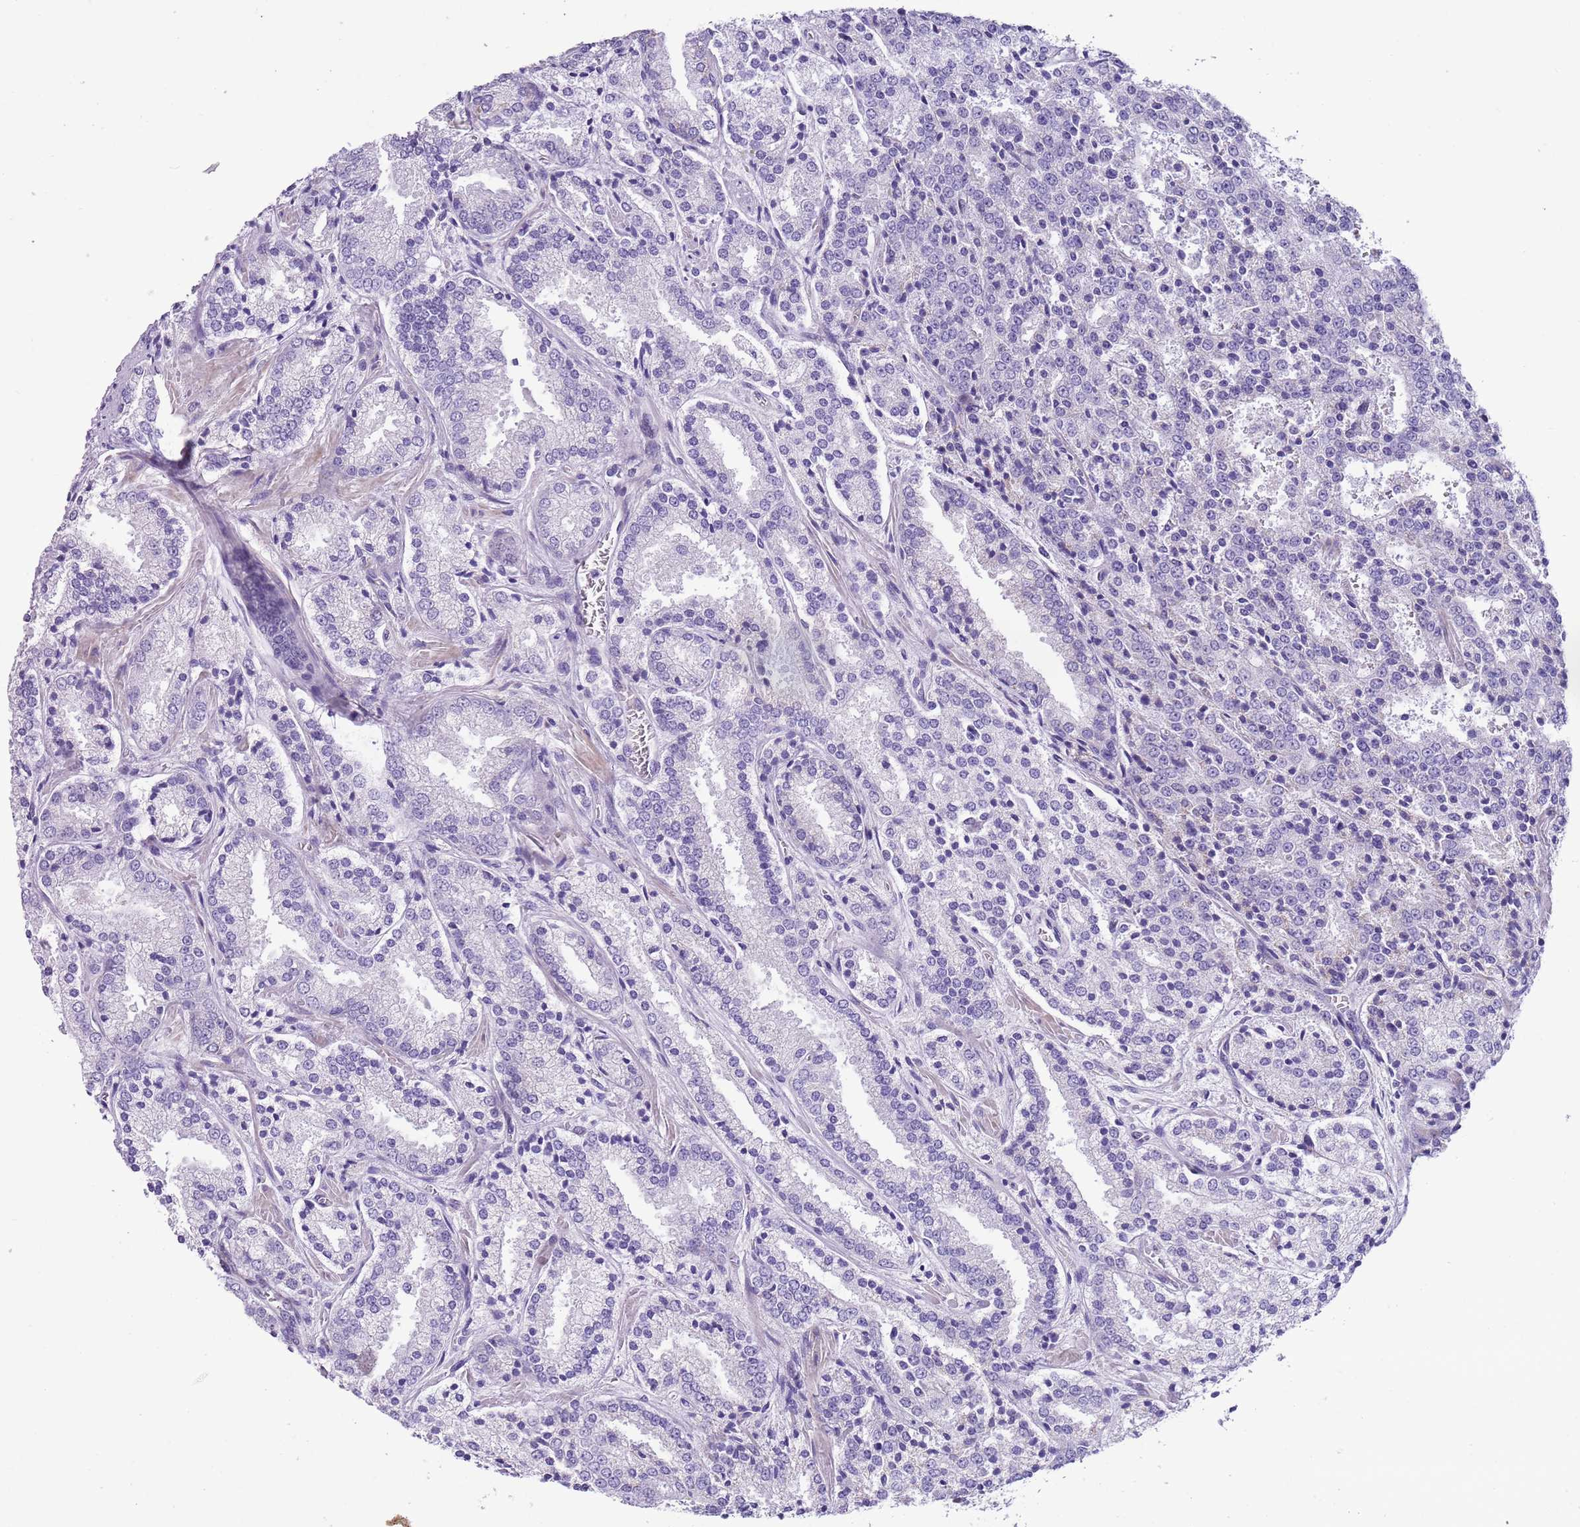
{"staining": {"intensity": "negative", "quantity": "none", "location": "none"}, "tissue": "prostate cancer", "cell_type": "Tumor cells", "image_type": "cancer", "snomed": [{"axis": "morphology", "description": "Adenocarcinoma, High grade"}, {"axis": "topography", "description": "Prostate"}], "caption": "DAB immunohistochemical staining of prostate cancer exhibits no significant staining in tumor cells.", "gene": "MRPL32", "patient": {"sex": "male", "age": 63}}